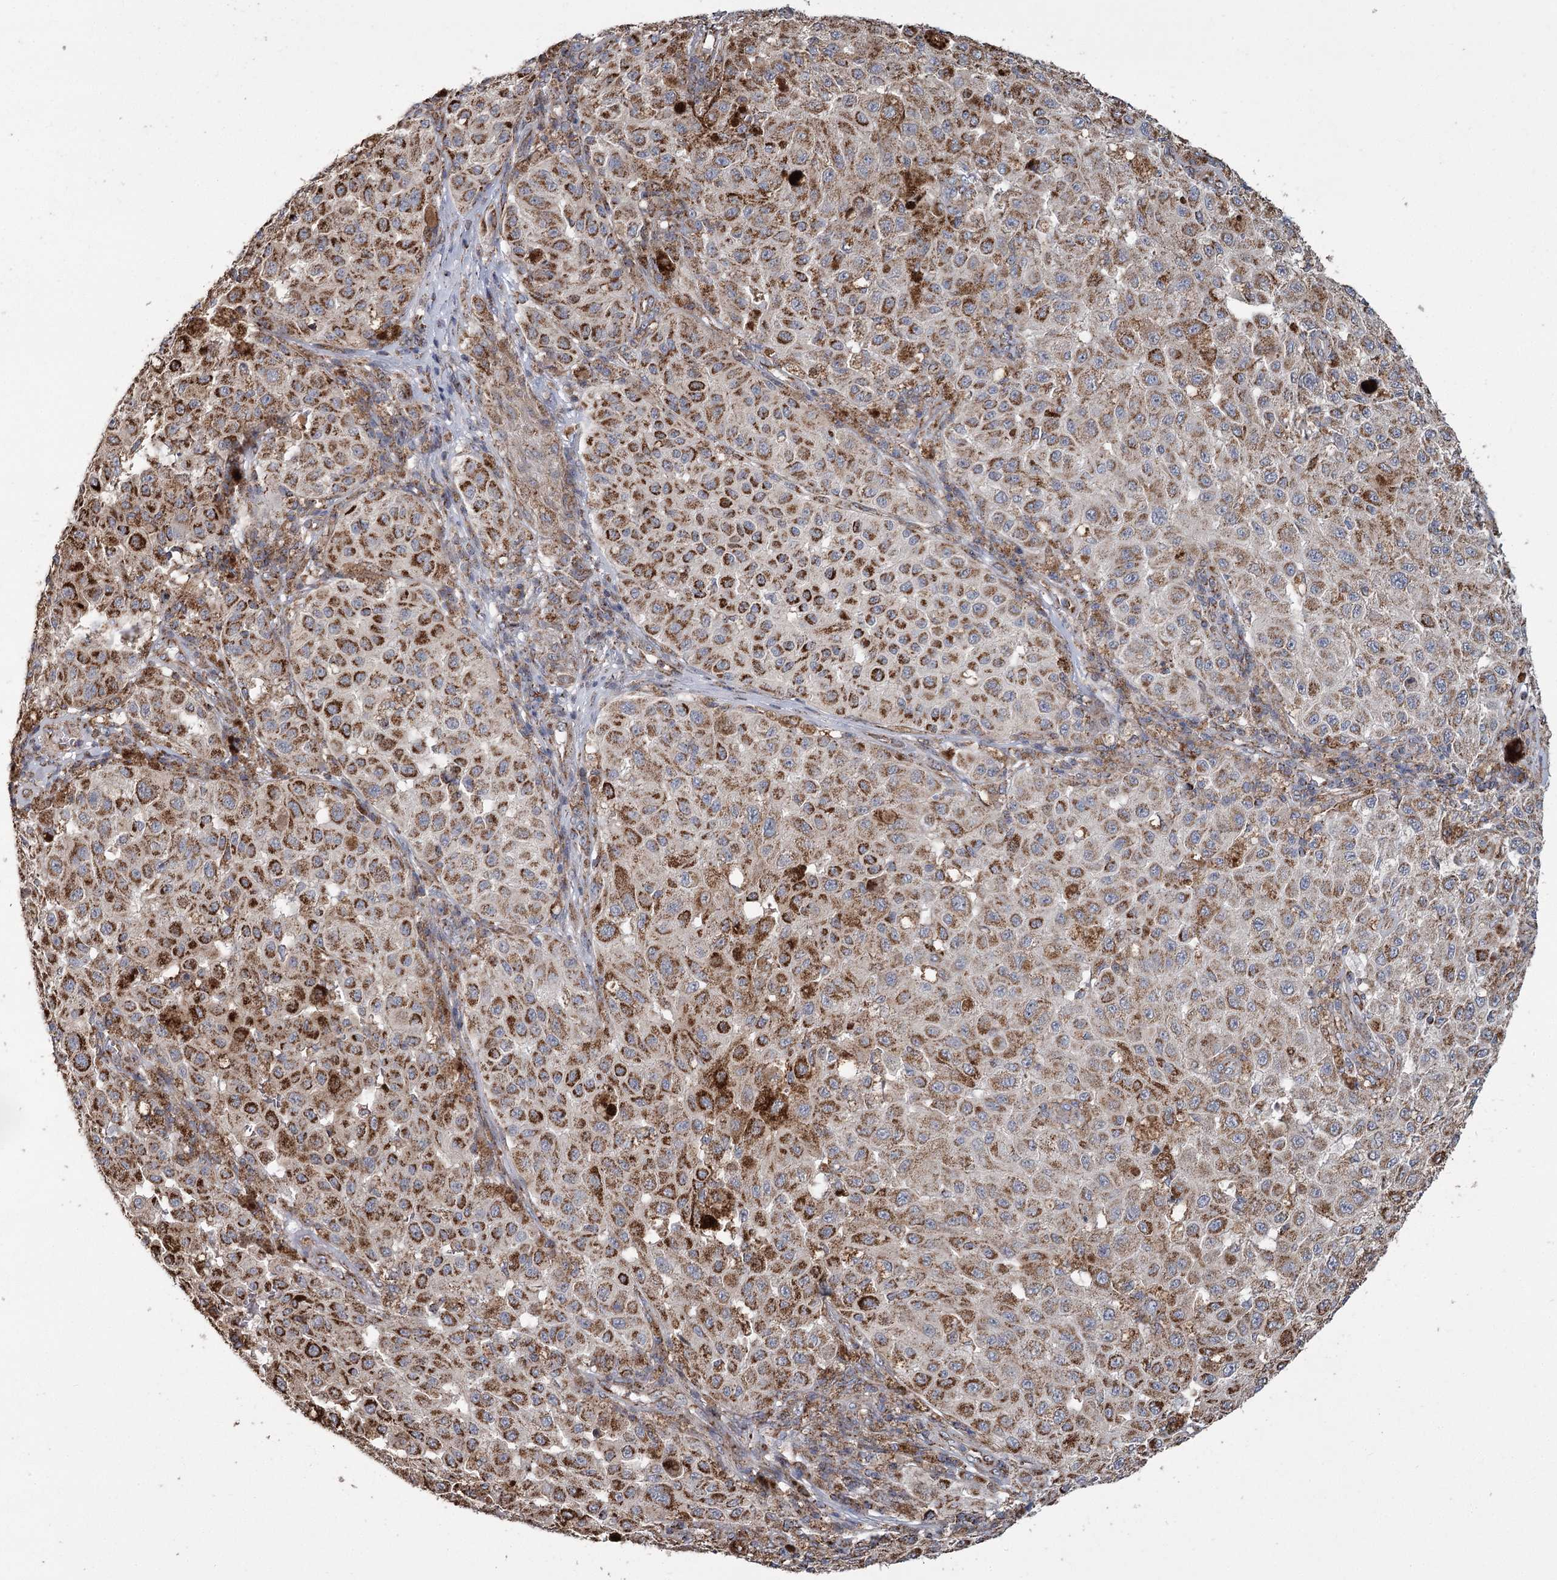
{"staining": {"intensity": "strong", "quantity": ">75%", "location": "cytoplasmic/membranous"}, "tissue": "melanoma", "cell_type": "Tumor cells", "image_type": "cancer", "snomed": [{"axis": "morphology", "description": "Malignant melanoma, NOS"}, {"axis": "topography", "description": "Skin"}], "caption": "Protein expression analysis of human melanoma reveals strong cytoplasmic/membranous staining in approximately >75% of tumor cells.", "gene": "RANBP3L", "patient": {"sex": "female", "age": 64}}